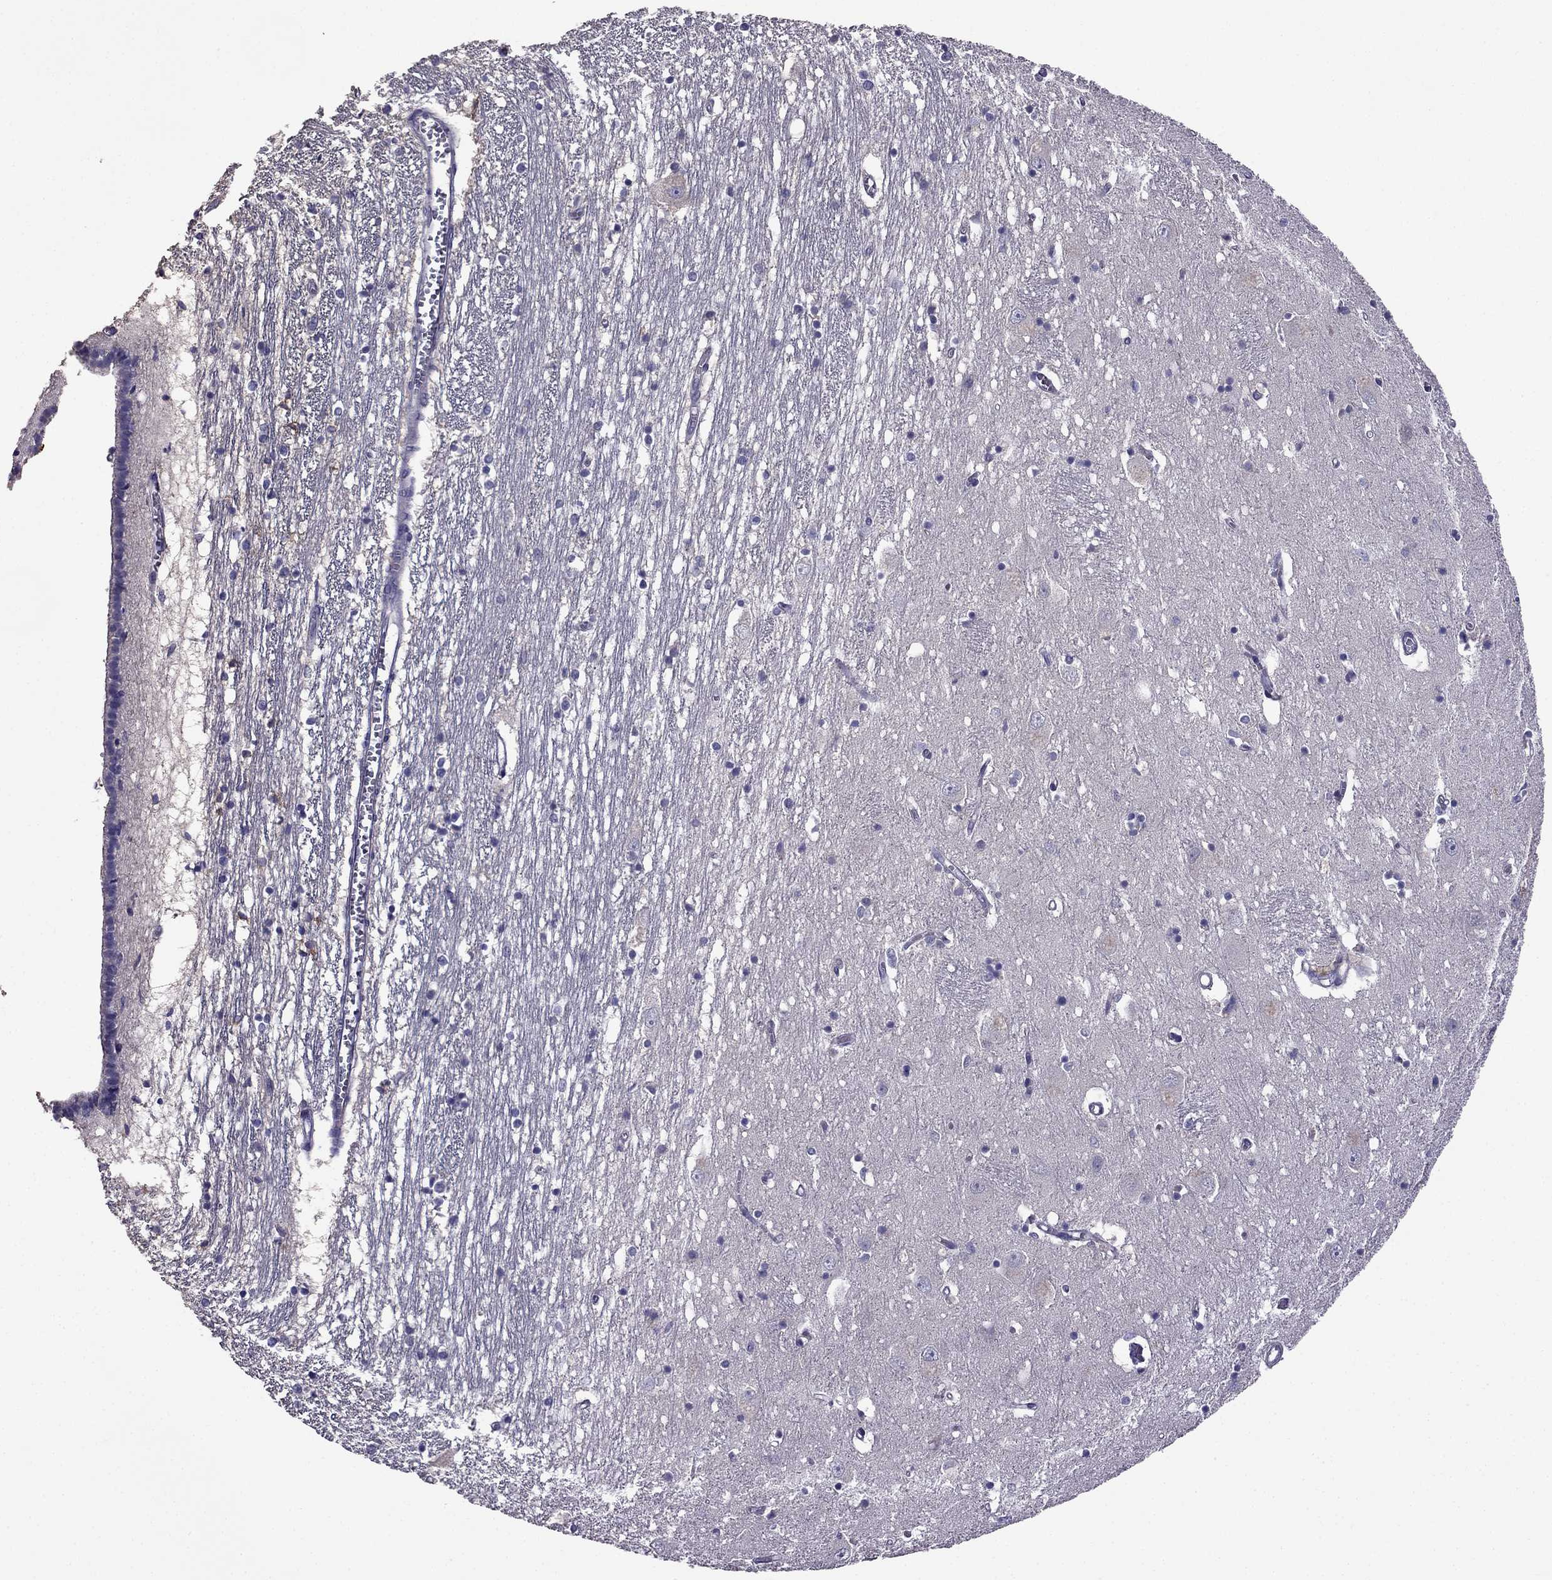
{"staining": {"intensity": "negative", "quantity": "none", "location": "none"}, "tissue": "caudate", "cell_type": "Glial cells", "image_type": "normal", "snomed": [{"axis": "morphology", "description": "Normal tissue, NOS"}, {"axis": "topography", "description": "Lateral ventricle wall"}], "caption": "DAB immunohistochemical staining of unremarkable human caudate displays no significant positivity in glial cells.", "gene": "CDH9", "patient": {"sex": "female", "age": 71}}